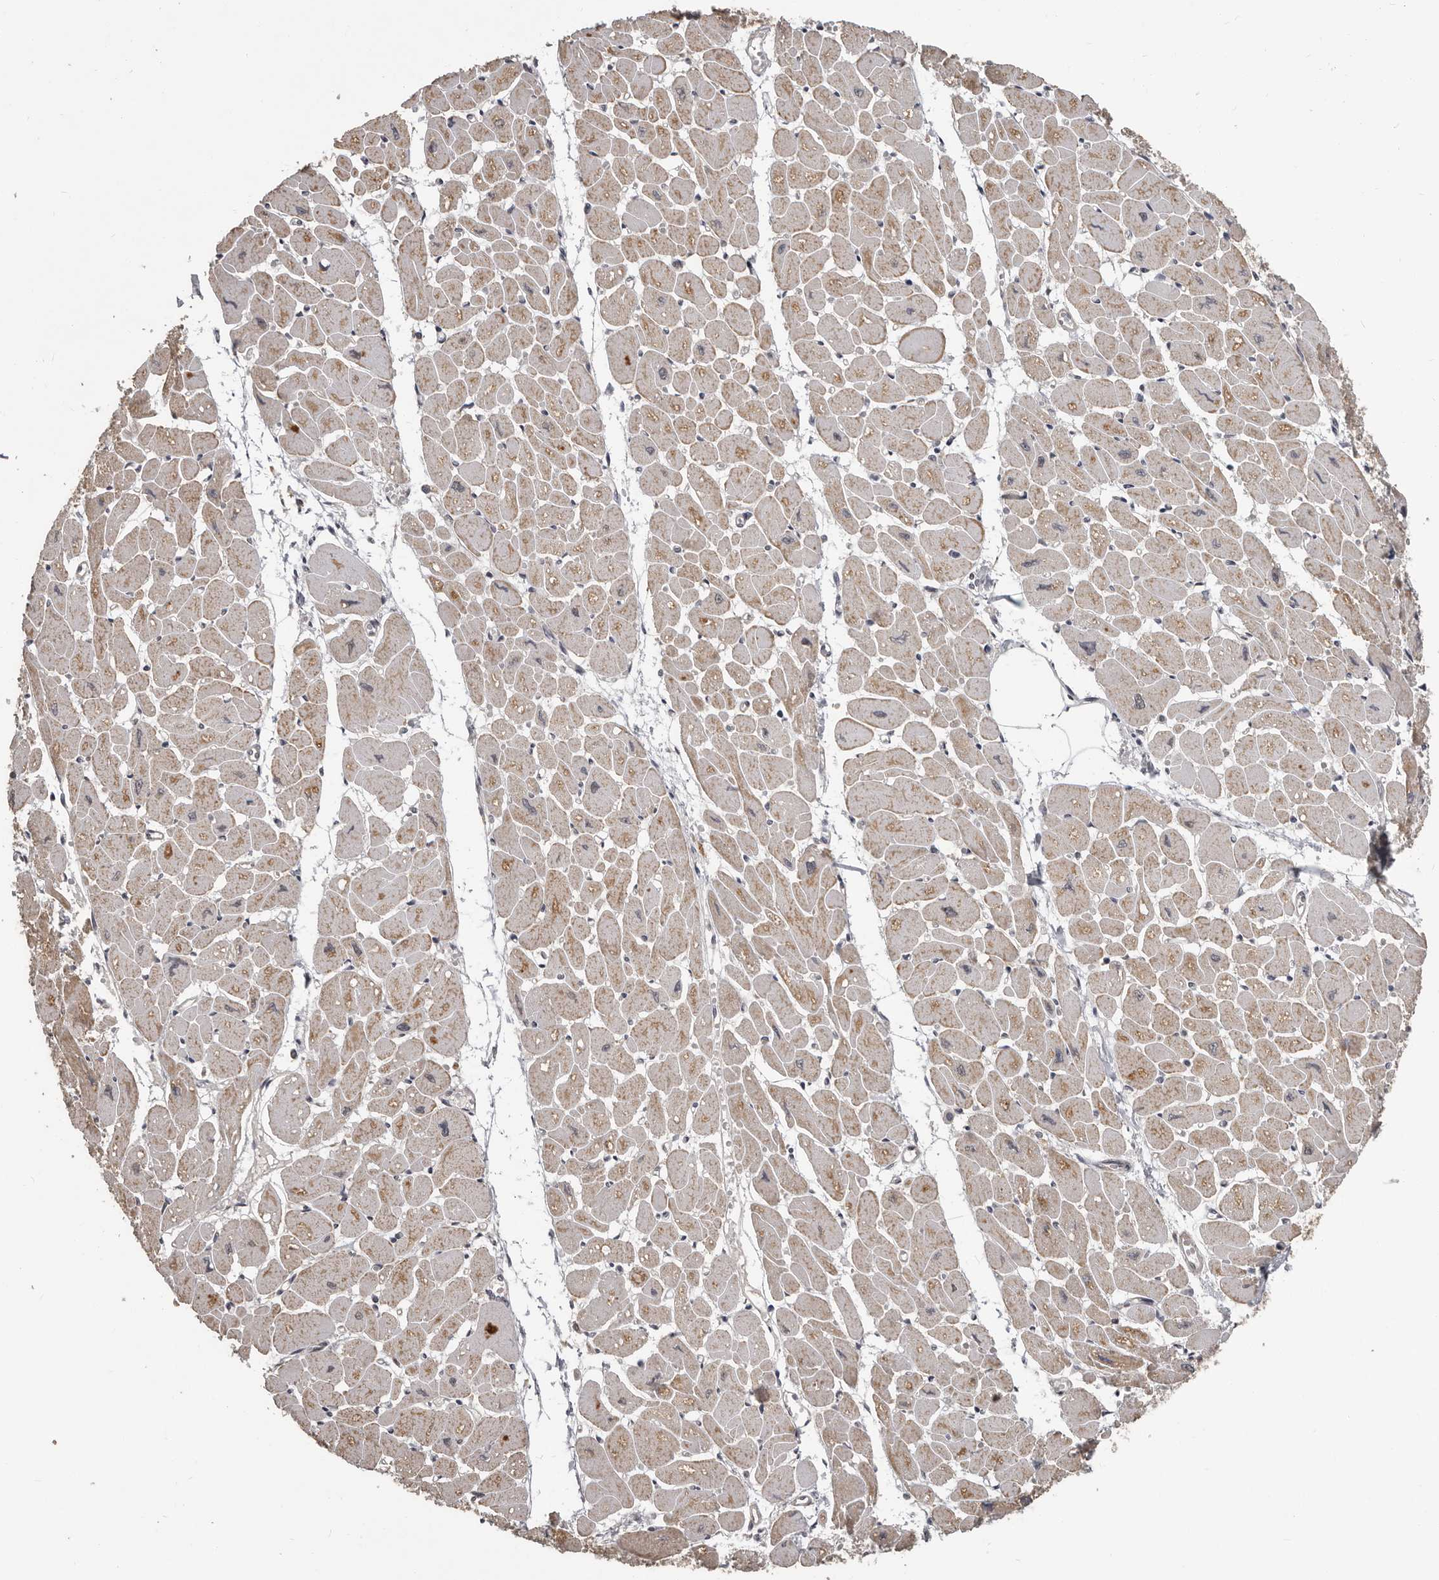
{"staining": {"intensity": "moderate", "quantity": ">75%", "location": "cytoplasmic/membranous"}, "tissue": "heart muscle", "cell_type": "Cardiomyocytes", "image_type": "normal", "snomed": [{"axis": "morphology", "description": "Normal tissue, NOS"}, {"axis": "topography", "description": "Heart"}], "caption": "Immunohistochemistry (IHC) histopathology image of benign heart muscle: heart muscle stained using IHC demonstrates medium levels of moderate protein expression localized specifically in the cytoplasmic/membranous of cardiomyocytes, appearing as a cytoplasmic/membranous brown color.", "gene": "ZFP14", "patient": {"sex": "female", "age": 54}}